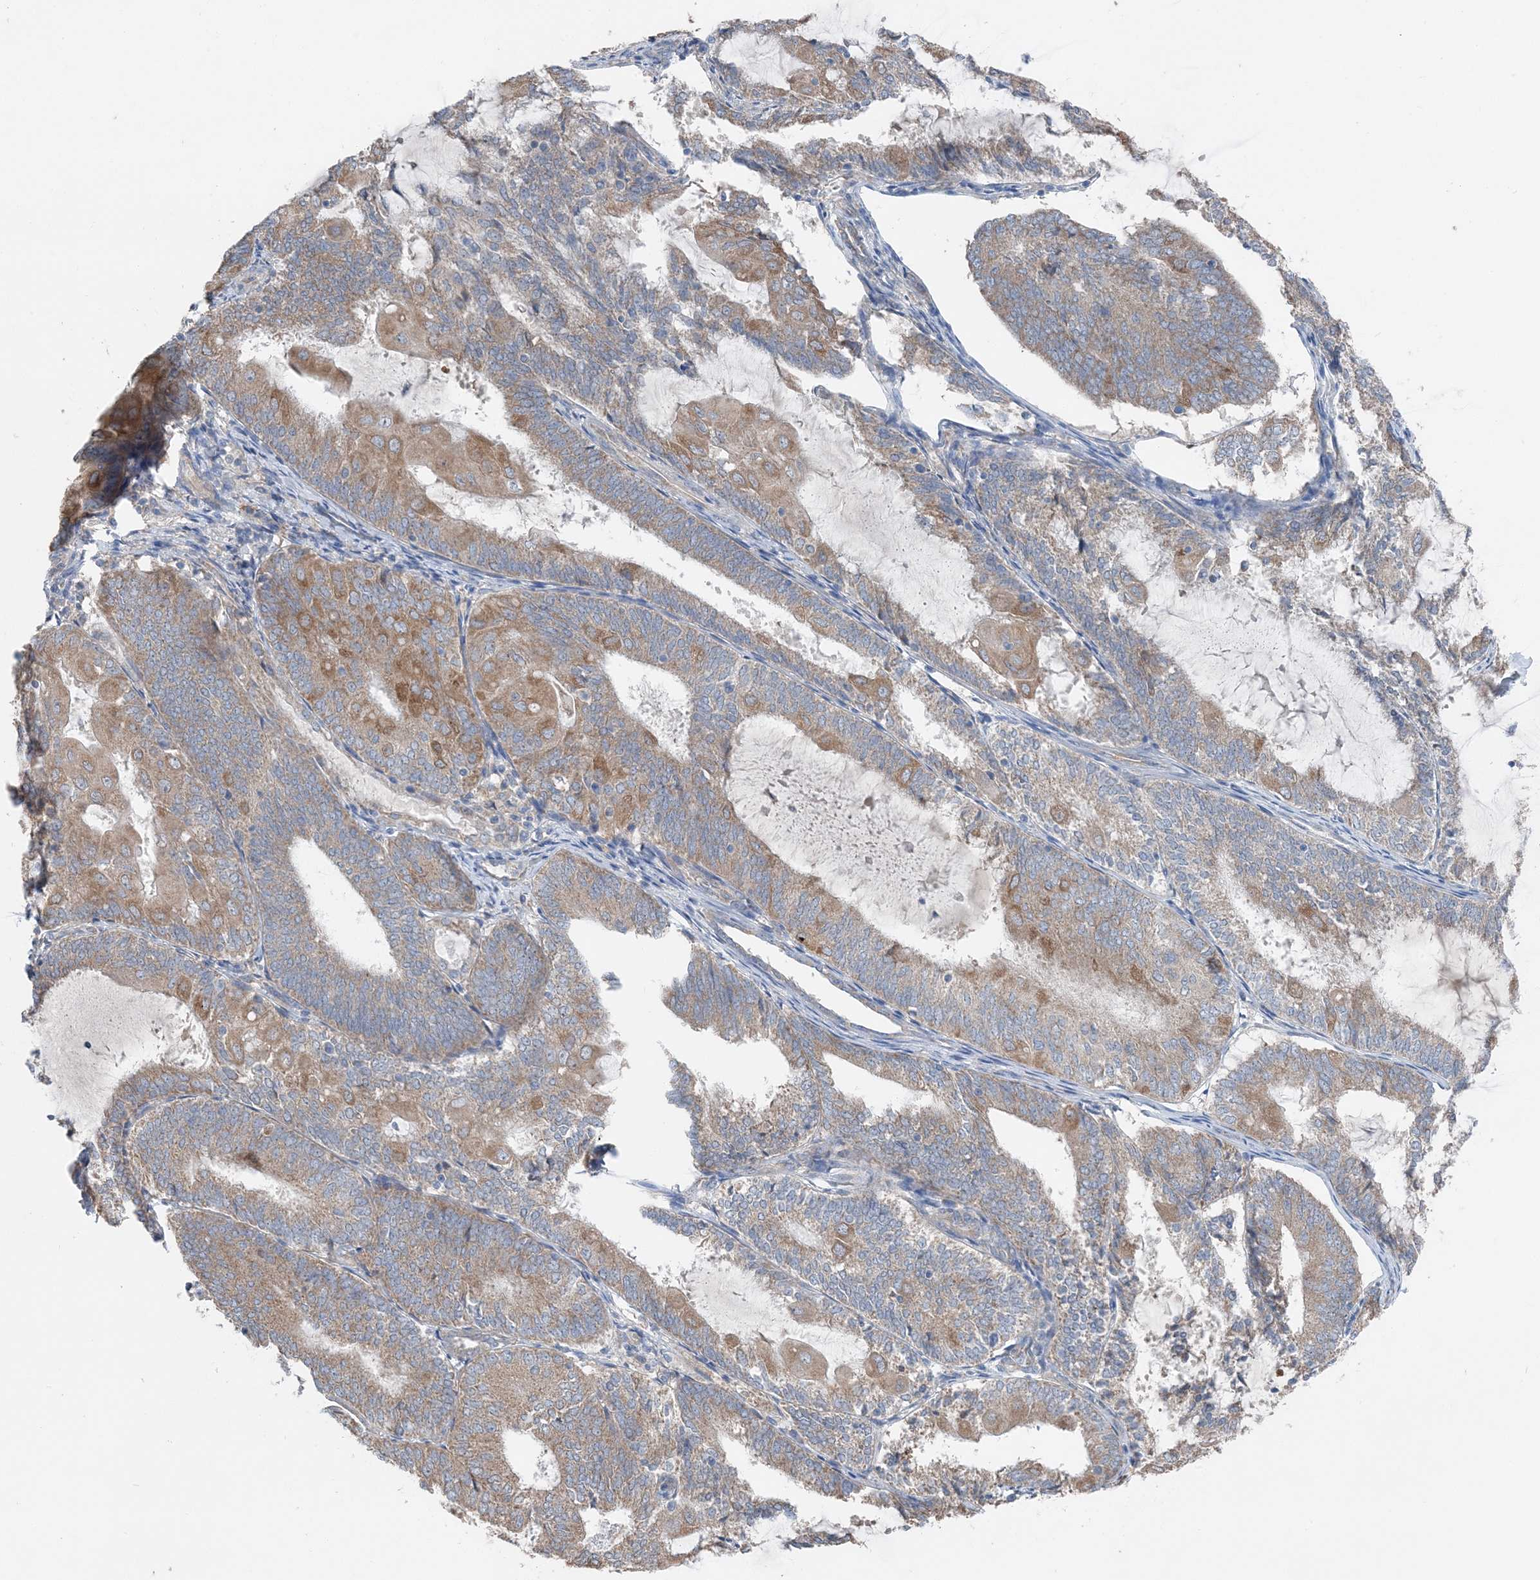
{"staining": {"intensity": "moderate", "quantity": "25%-75%", "location": "cytoplasmic/membranous"}, "tissue": "endometrial cancer", "cell_type": "Tumor cells", "image_type": "cancer", "snomed": [{"axis": "morphology", "description": "Adenocarcinoma, NOS"}, {"axis": "topography", "description": "Endometrium"}], "caption": "Human endometrial cancer stained with a brown dye demonstrates moderate cytoplasmic/membranous positive expression in about 25%-75% of tumor cells.", "gene": "DHX30", "patient": {"sex": "female", "age": 81}}